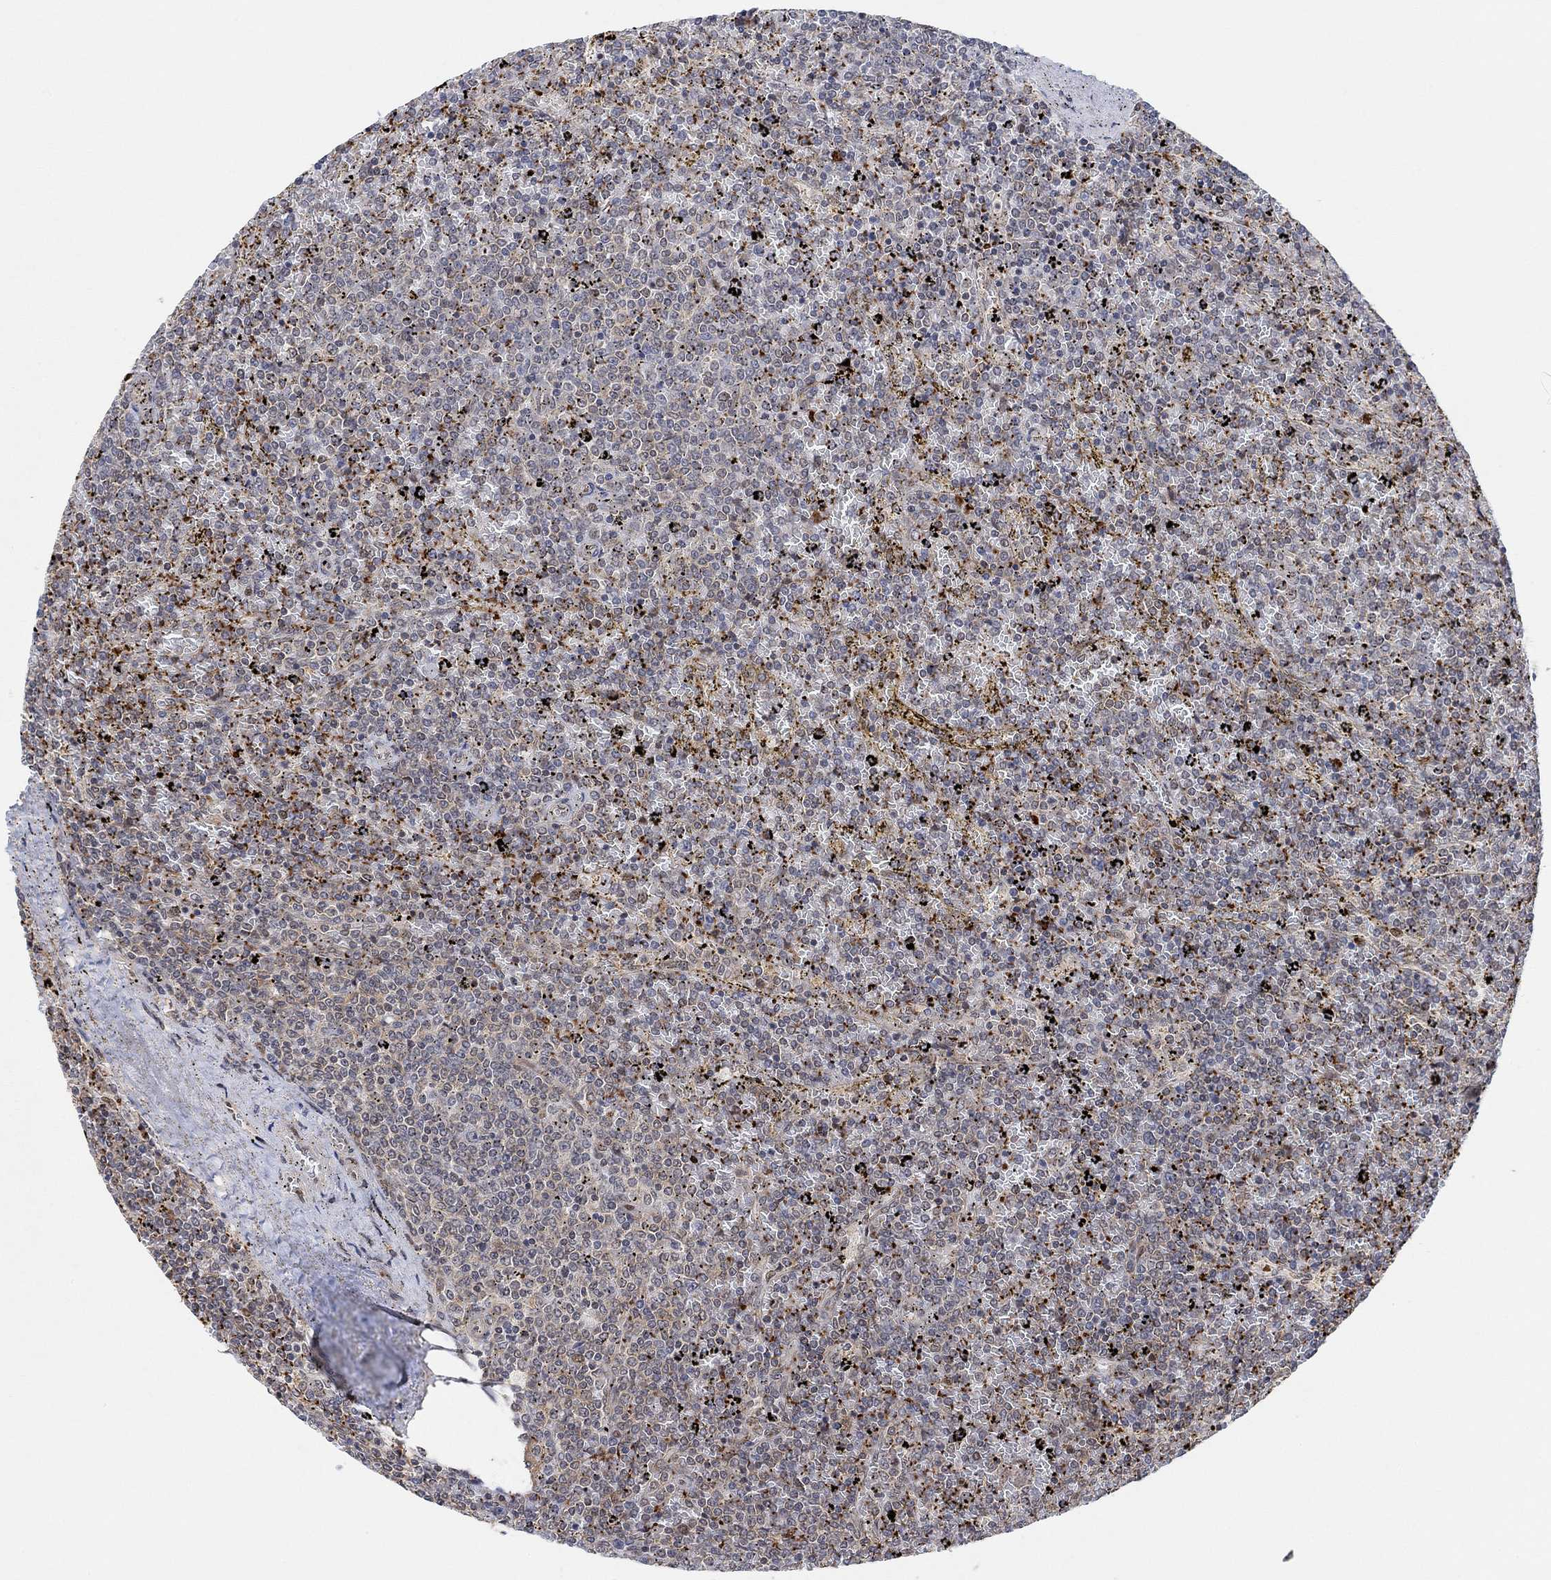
{"staining": {"intensity": "negative", "quantity": "none", "location": "none"}, "tissue": "lymphoma", "cell_type": "Tumor cells", "image_type": "cancer", "snomed": [{"axis": "morphology", "description": "Malignant lymphoma, non-Hodgkin's type, Low grade"}, {"axis": "topography", "description": "Spleen"}], "caption": "The image exhibits no significant expression in tumor cells of lymphoma. The staining was performed using DAB to visualize the protein expression in brown, while the nuclei were stained in blue with hematoxylin (Magnification: 20x).", "gene": "PWWP2B", "patient": {"sex": "female", "age": 77}}